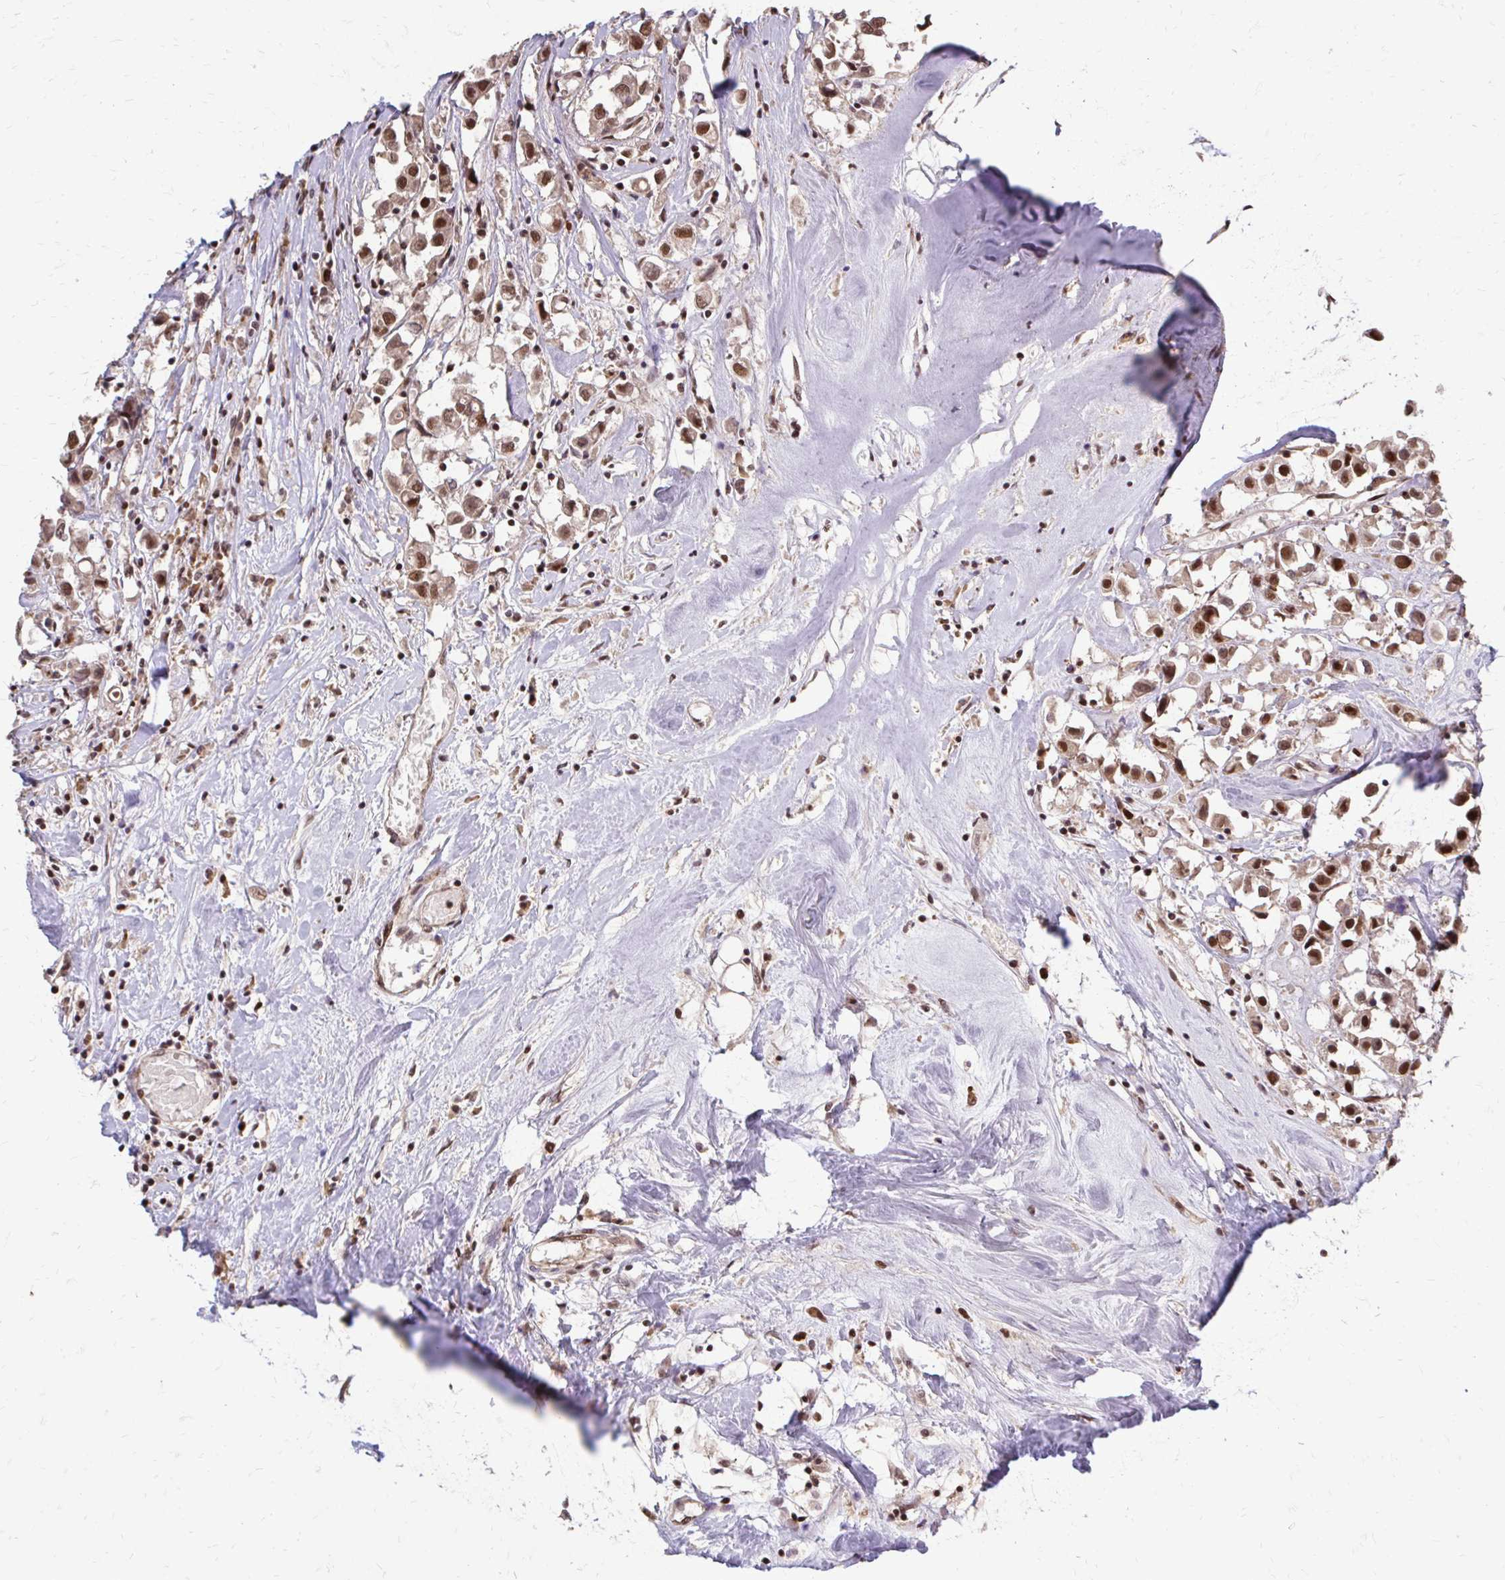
{"staining": {"intensity": "moderate", "quantity": ">75%", "location": "nuclear"}, "tissue": "breast cancer", "cell_type": "Tumor cells", "image_type": "cancer", "snomed": [{"axis": "morphology", "description": "Duct carcinoma"}, {"axis": "topography", "description": "Breast"}], "caption": "Human intraductal carcinoma (breast) stained with a protein marker shows moderate staining in tumor cells.", "gene": "SS18", "patient": {"sex": "female", "age": 61}}